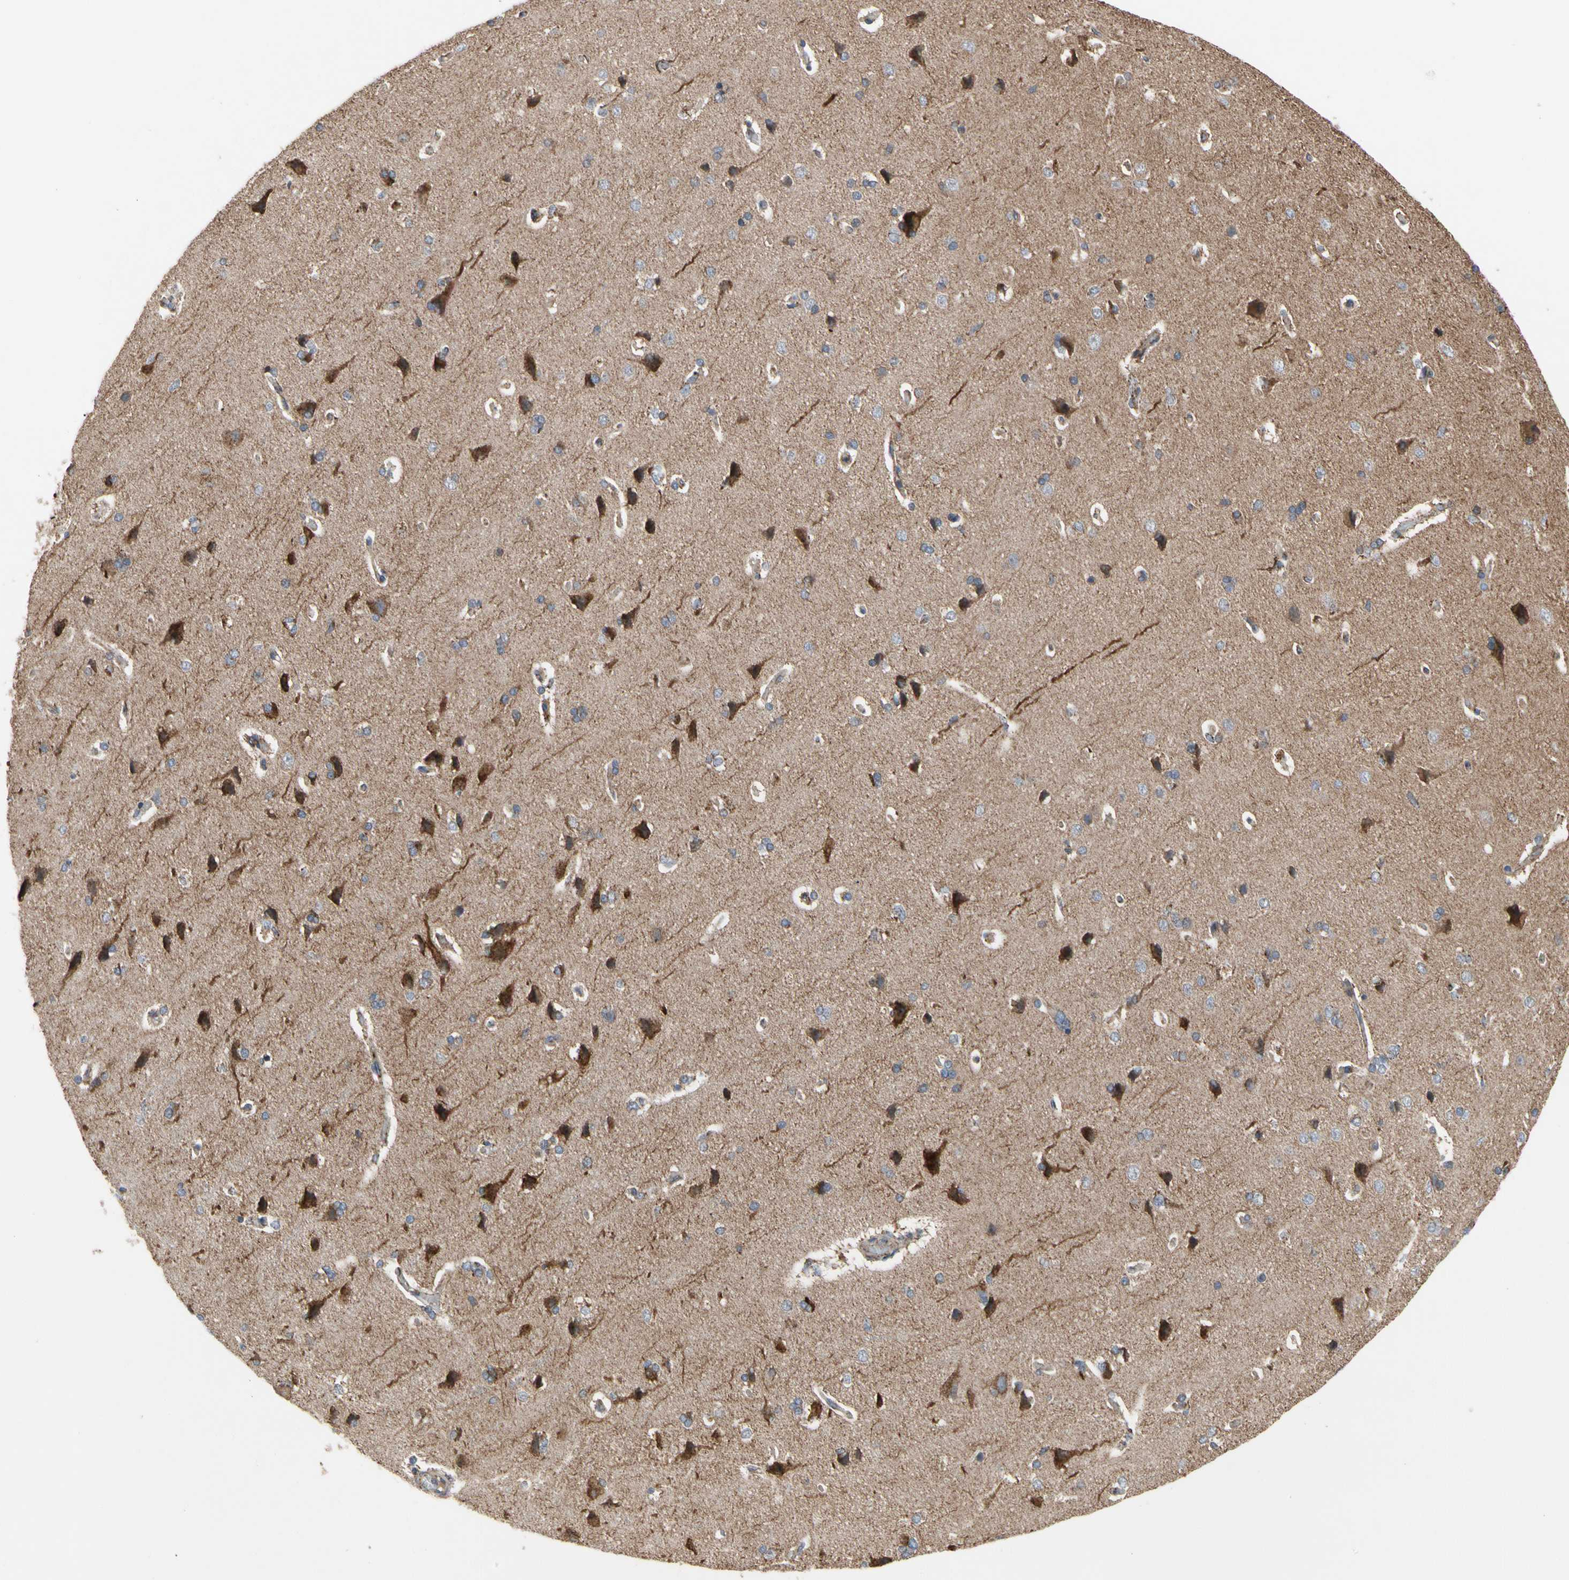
{"staining": {"intensity": "negative", "quantity": "none", "location": "none"}, "tissue": "cerebral cortex", "cell_type": "Endothelial cells", "image_type": "normal", "snomed": [{"axis": "morphology", "description": "Normal tissue, NOS"}, {"axis": "topography", "description": "Cerebral cortex"}], "caption": "A micrograph of cerebral cortex stained for a protein reveals no brown staining in endothelial cells. (Brightfield microscopy of DAB (3,3'-diaminobenzidine) immunohistochemistry at high magnification).", "gene": "GPD2", "patient": {"sex": "male", "age": 62}}